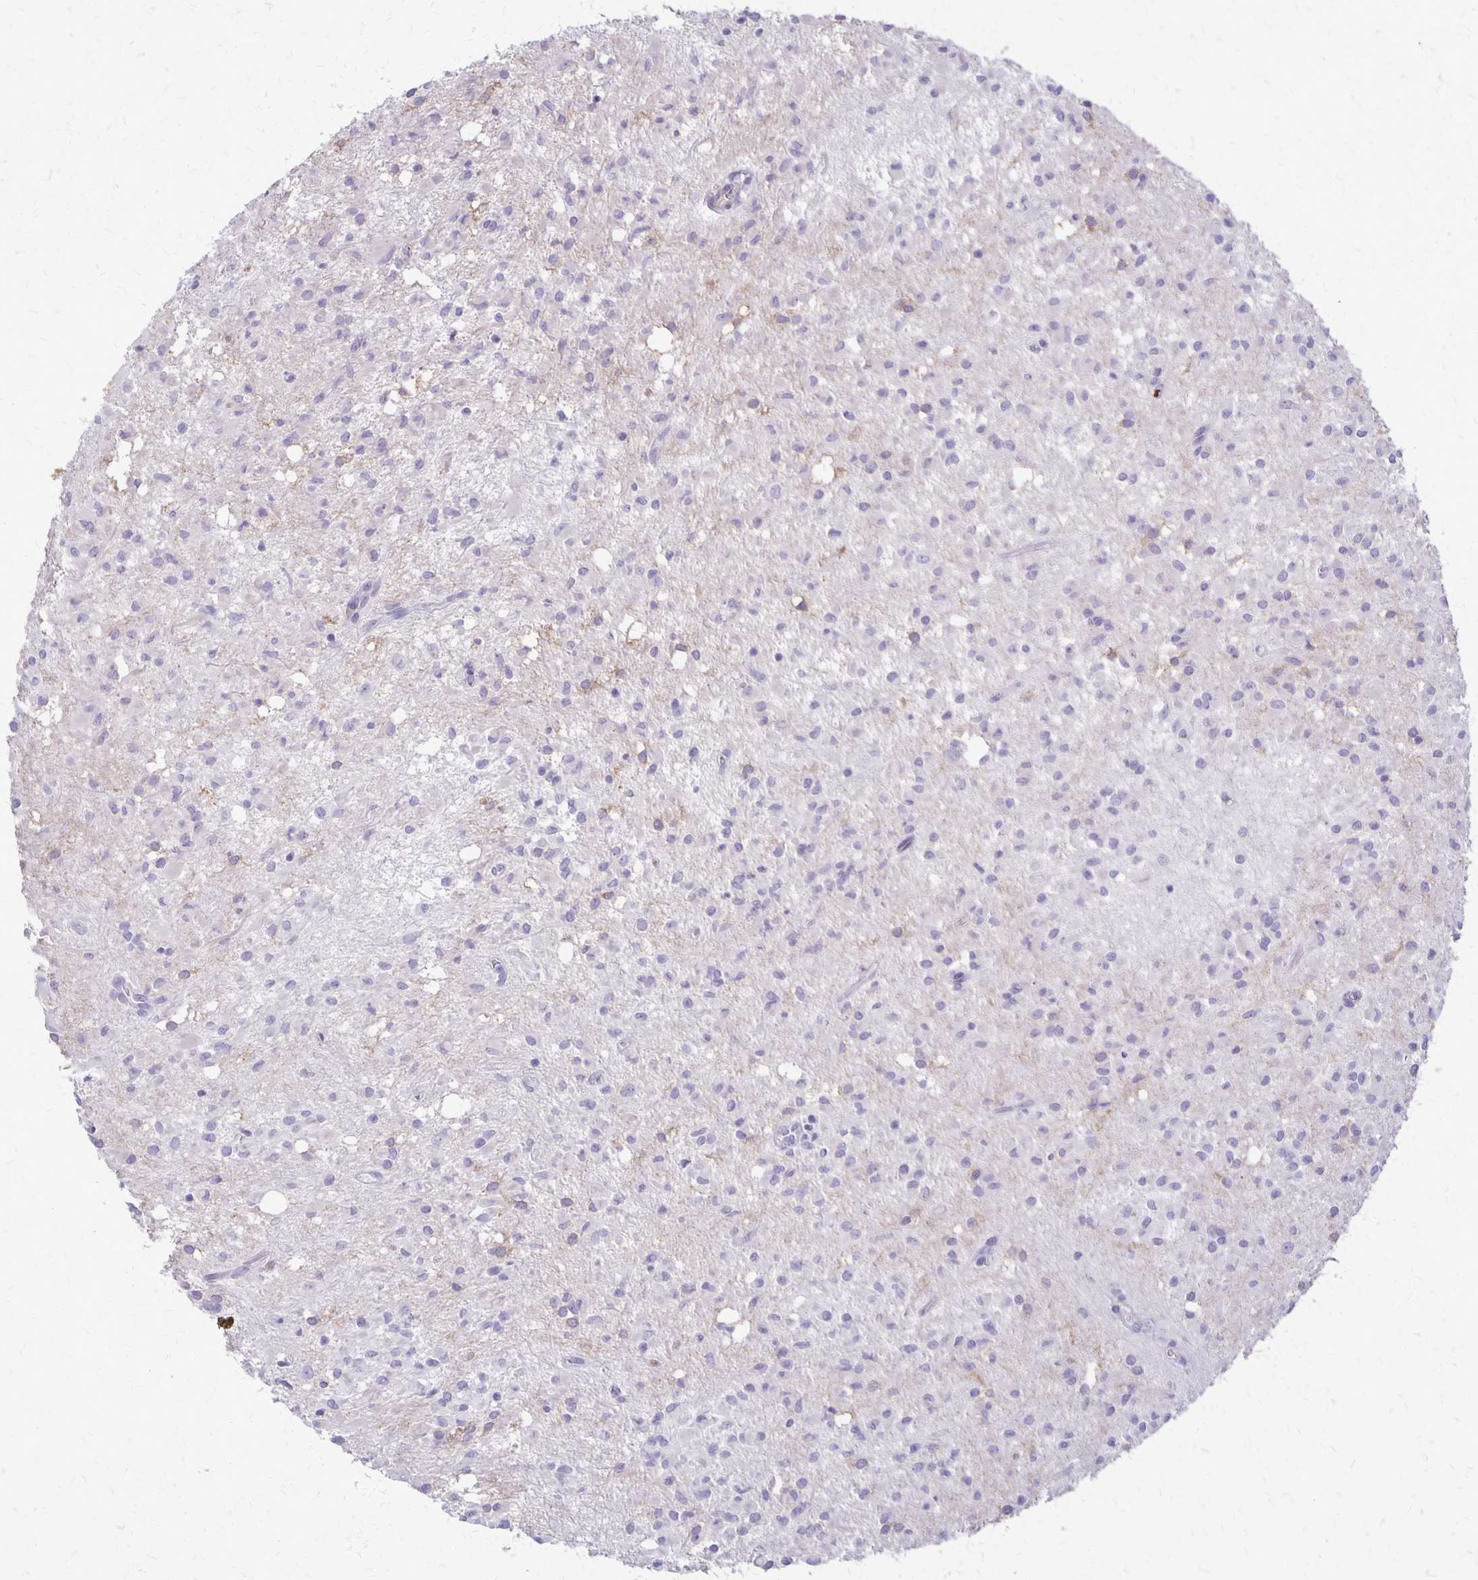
{"staining": {"intensity": "negative", "quantity": "none", "location": "none"}, "tissue": "glioma", "cell_type": "Tumor cells", "image_type": "cancer", "snomed": [{"axis": "morphology", "description": "Glioma, malignant, Low grade"}, {"axis": "topography", "description": "Brain"}], "caption": "This is an IHC photomicrograph of human malignant glioma (low-grade). There is no staining in tumor cells.", "gene": "SEPTIN5", "patient": {"sex": "female", "age": 33}}